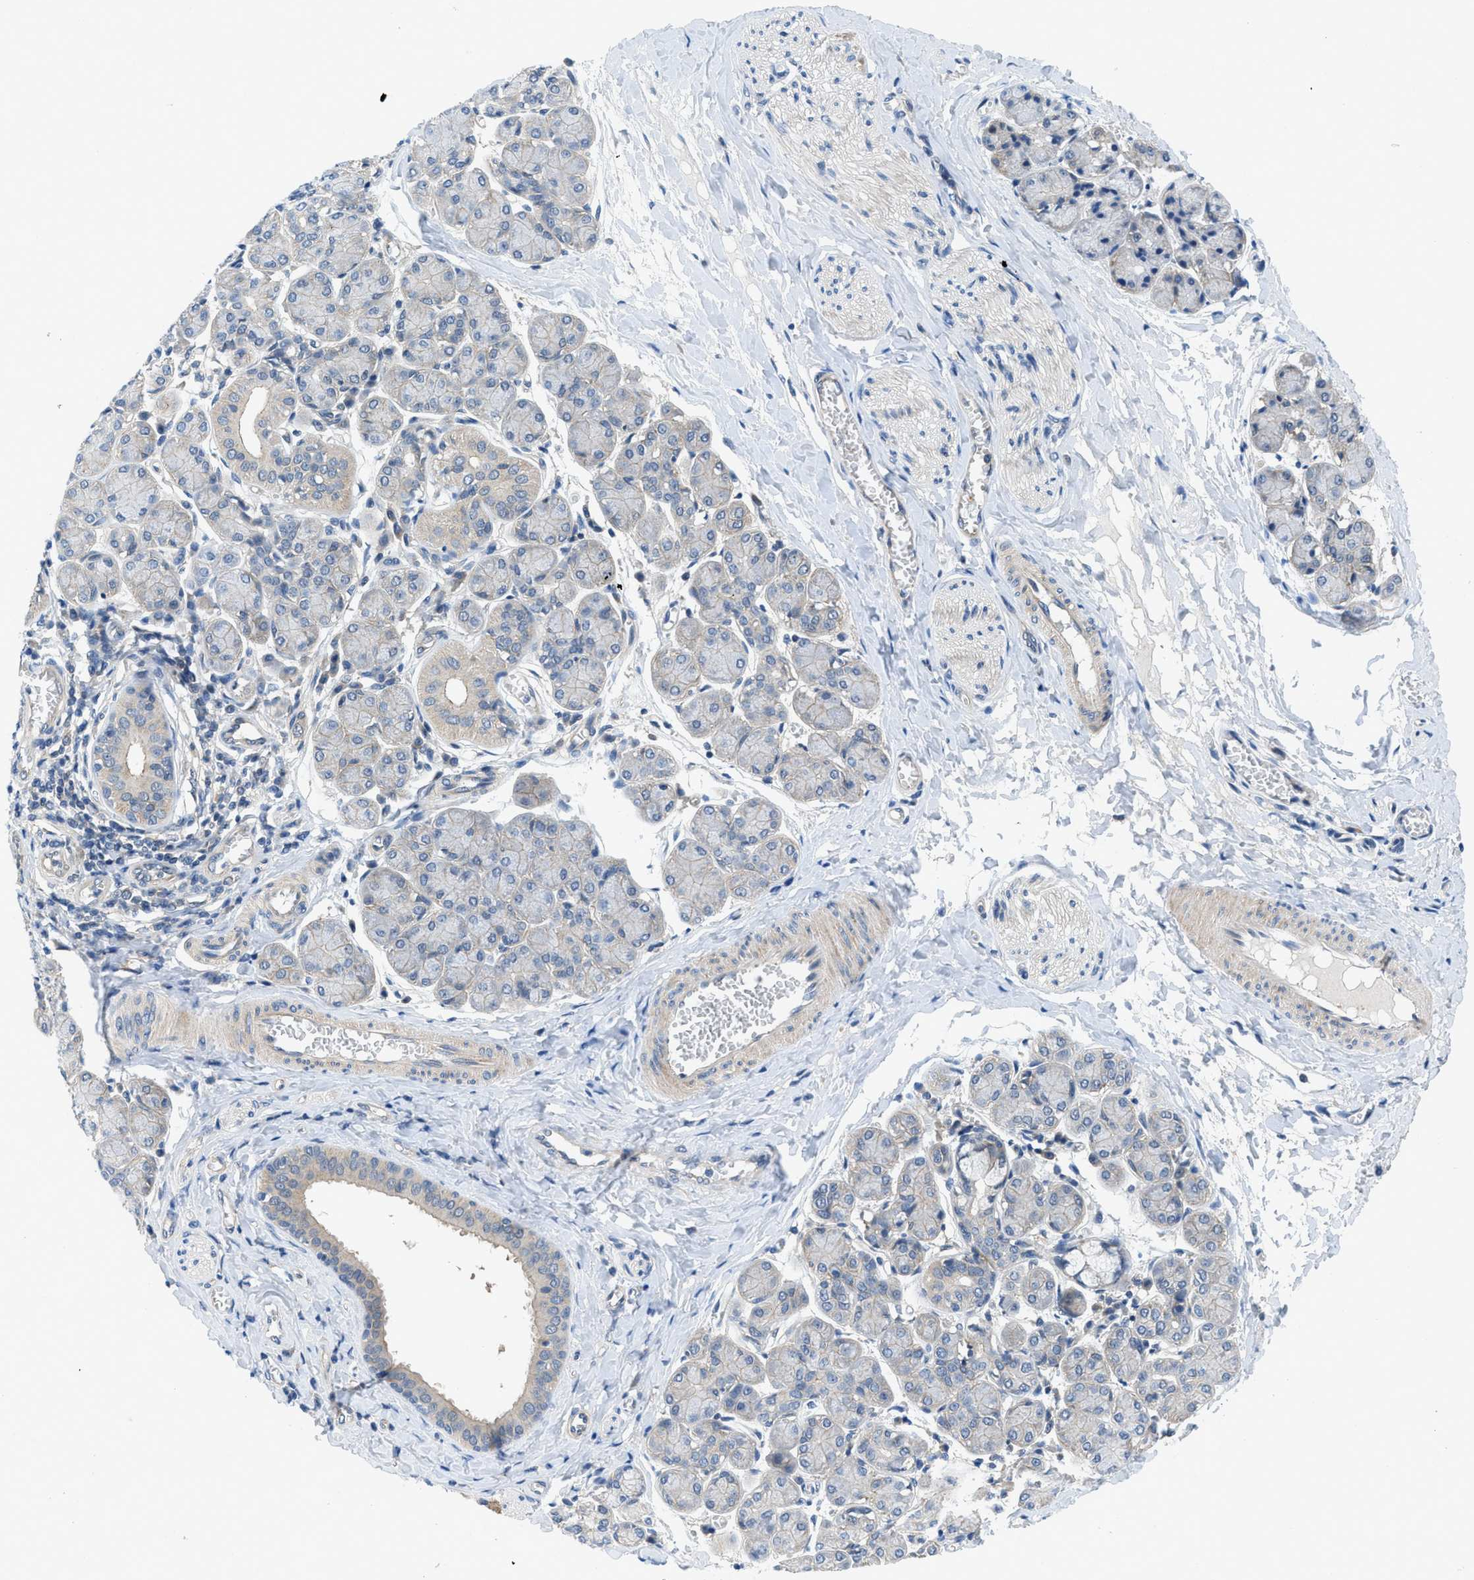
{"staining": {"intensity": "negative", "quantity": "none", "location": "none"}, "tissue": "salivary gland", "cell_type": "Glandular cells", "image_type": "normal", "snomed": [{"axis": "morphology", "description": "Normal tissue, NOS"}, {"axis": "morphology", "description": "Inflammation, NOS"}, {"axis": "topography", "description": "Lymph node"}, {"axis": "topography", "description": "Salivary gland"}], "caption": "Histopathology image shows no significant protein expression in glandular cells of unremarkable salivary gland.", "gene": "PANX1", "patient": {"sex": "male", "age": 3}}